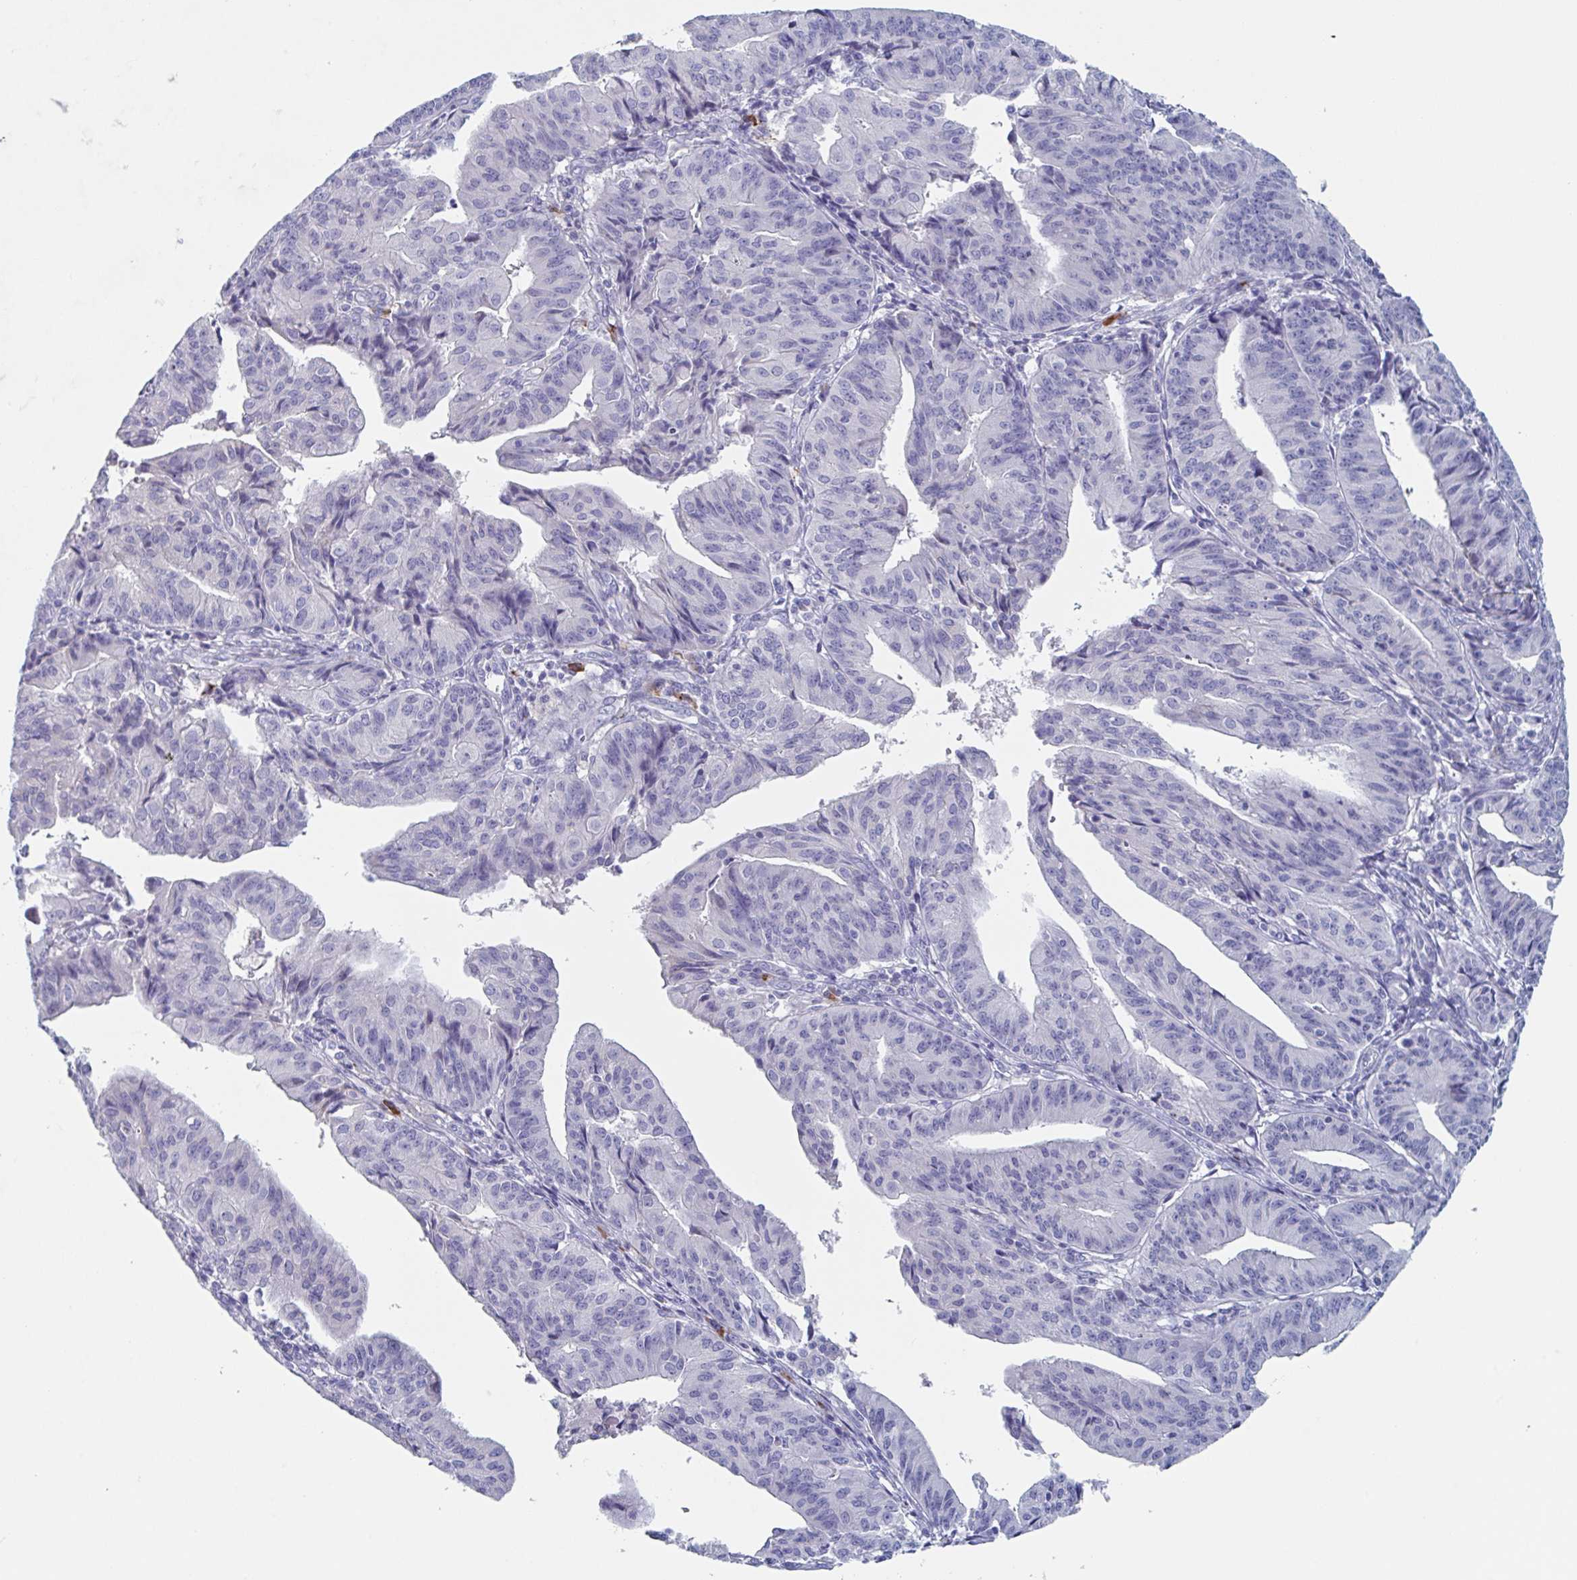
{"staining": {"intensity": "negative", "quantity": "none", "location": "none"}, "tissue": "endometrial cancer", "cell_type": "Tumor cells", "image_type": "cancer", "snomed": [{"axis": "morphology", "description": "Adenocarcinoma, NOS"}, {"axis": "topography", "description": "Endometrium"}], "caption": "Protein analysis of endometrial cancer exhibits no significant staining in tumor cells. Nuclei are stained in blue.", "gene": "NT5C3B", "patient": {"sex": "female", "age": 56}}